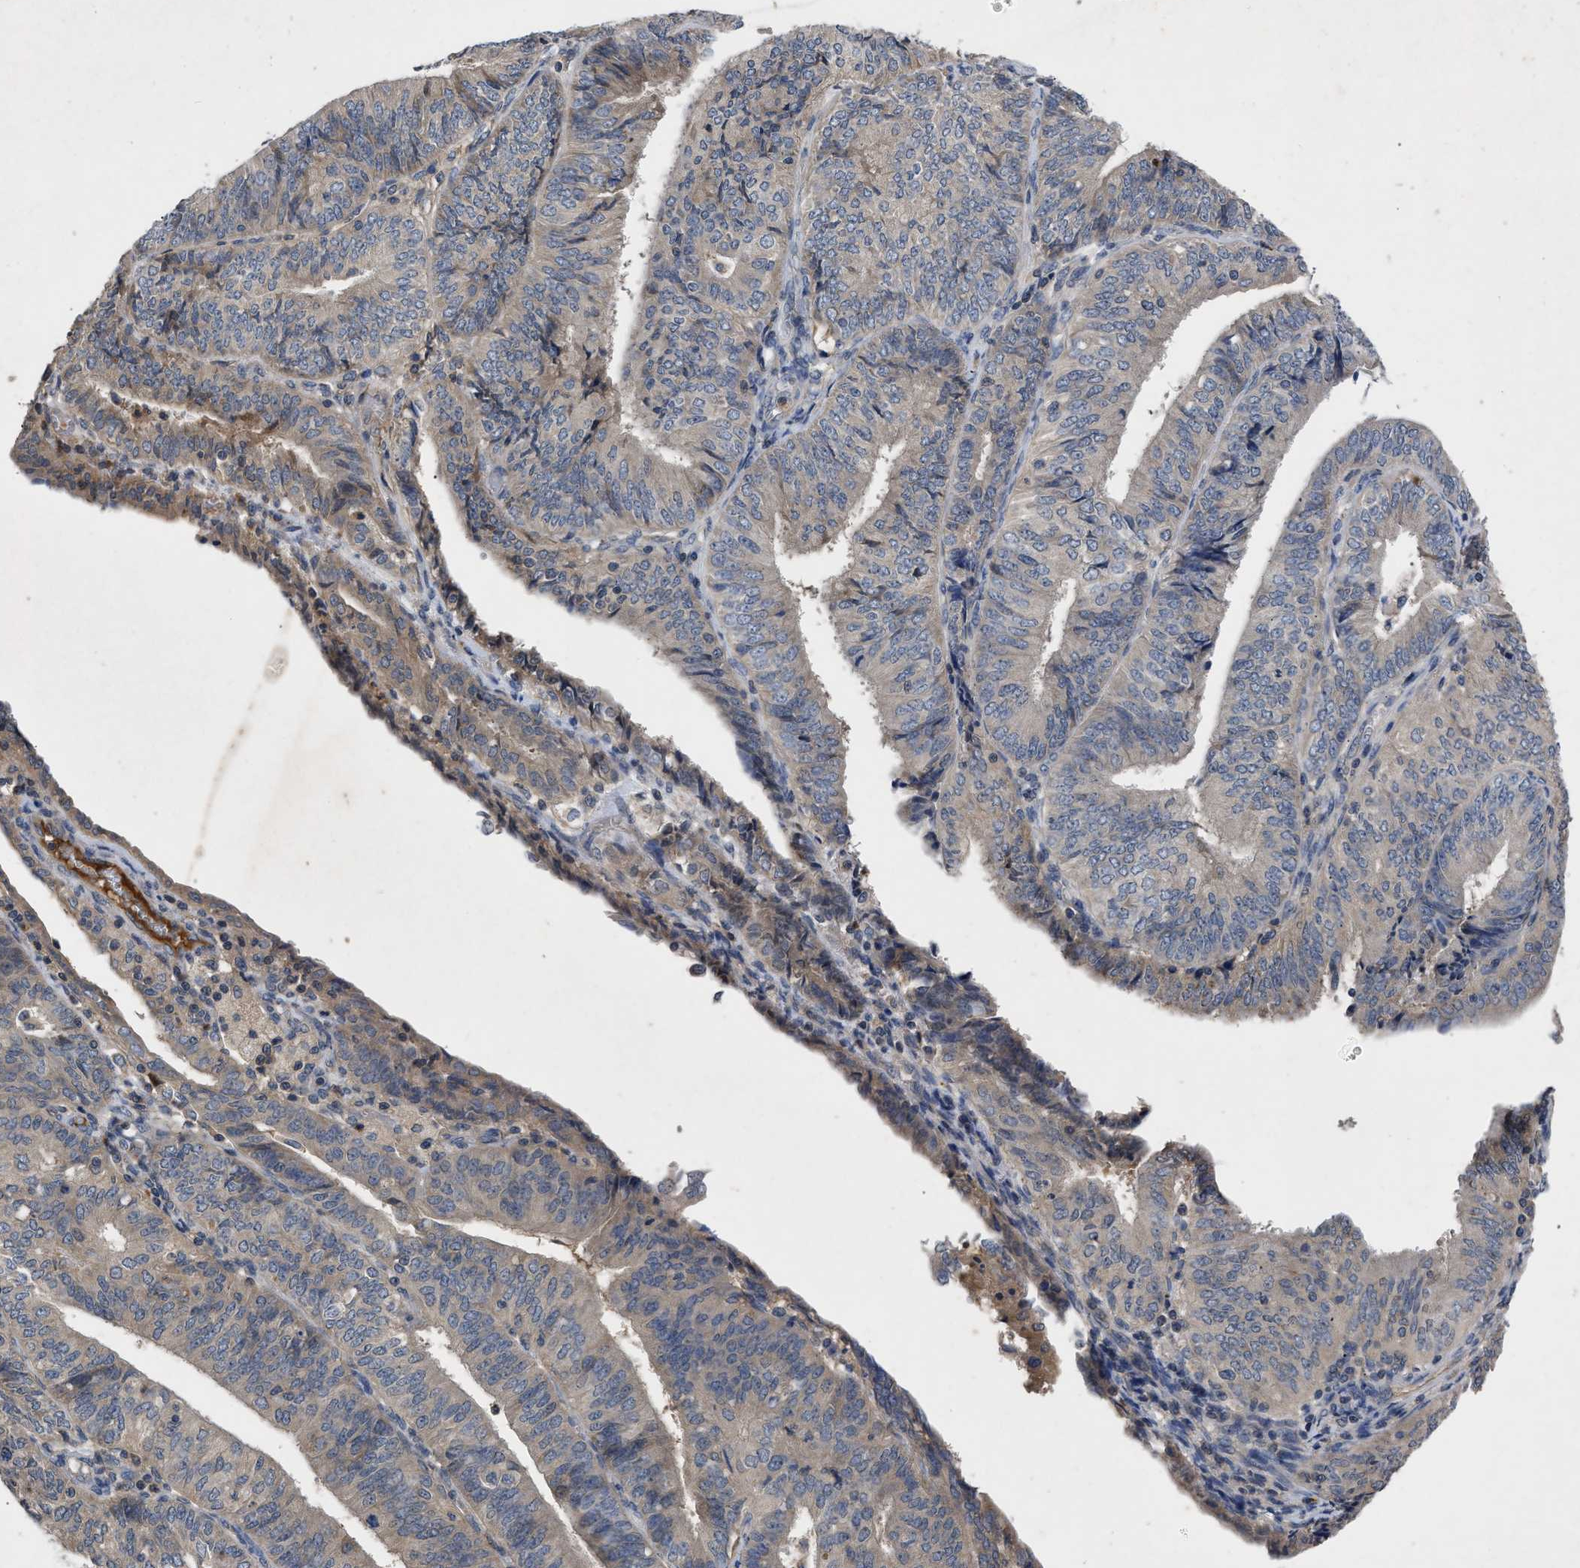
{"staining": {"intensity": "weak", "quantity": ">75%", "location": "cytoplasmic/membranous"}, "tissue": "endometrial cancer", "cell_type": "Tumor cells", "image_type": "cancer", "snomed": [{"axis": "morphology", "description": "Adenocarcinoma, NOS"}, {"axis": "topography", "description": "Endometrium"}], "caption": "There is low levels of weak cytoplasmic/membranous positivity in tumor cells of adenocarcinoma (endometrial), as demonstrated by immunohistochemical staining (brown color).", "gene": "VPS4A", "patient": {"sex": "female", "age": 58}}